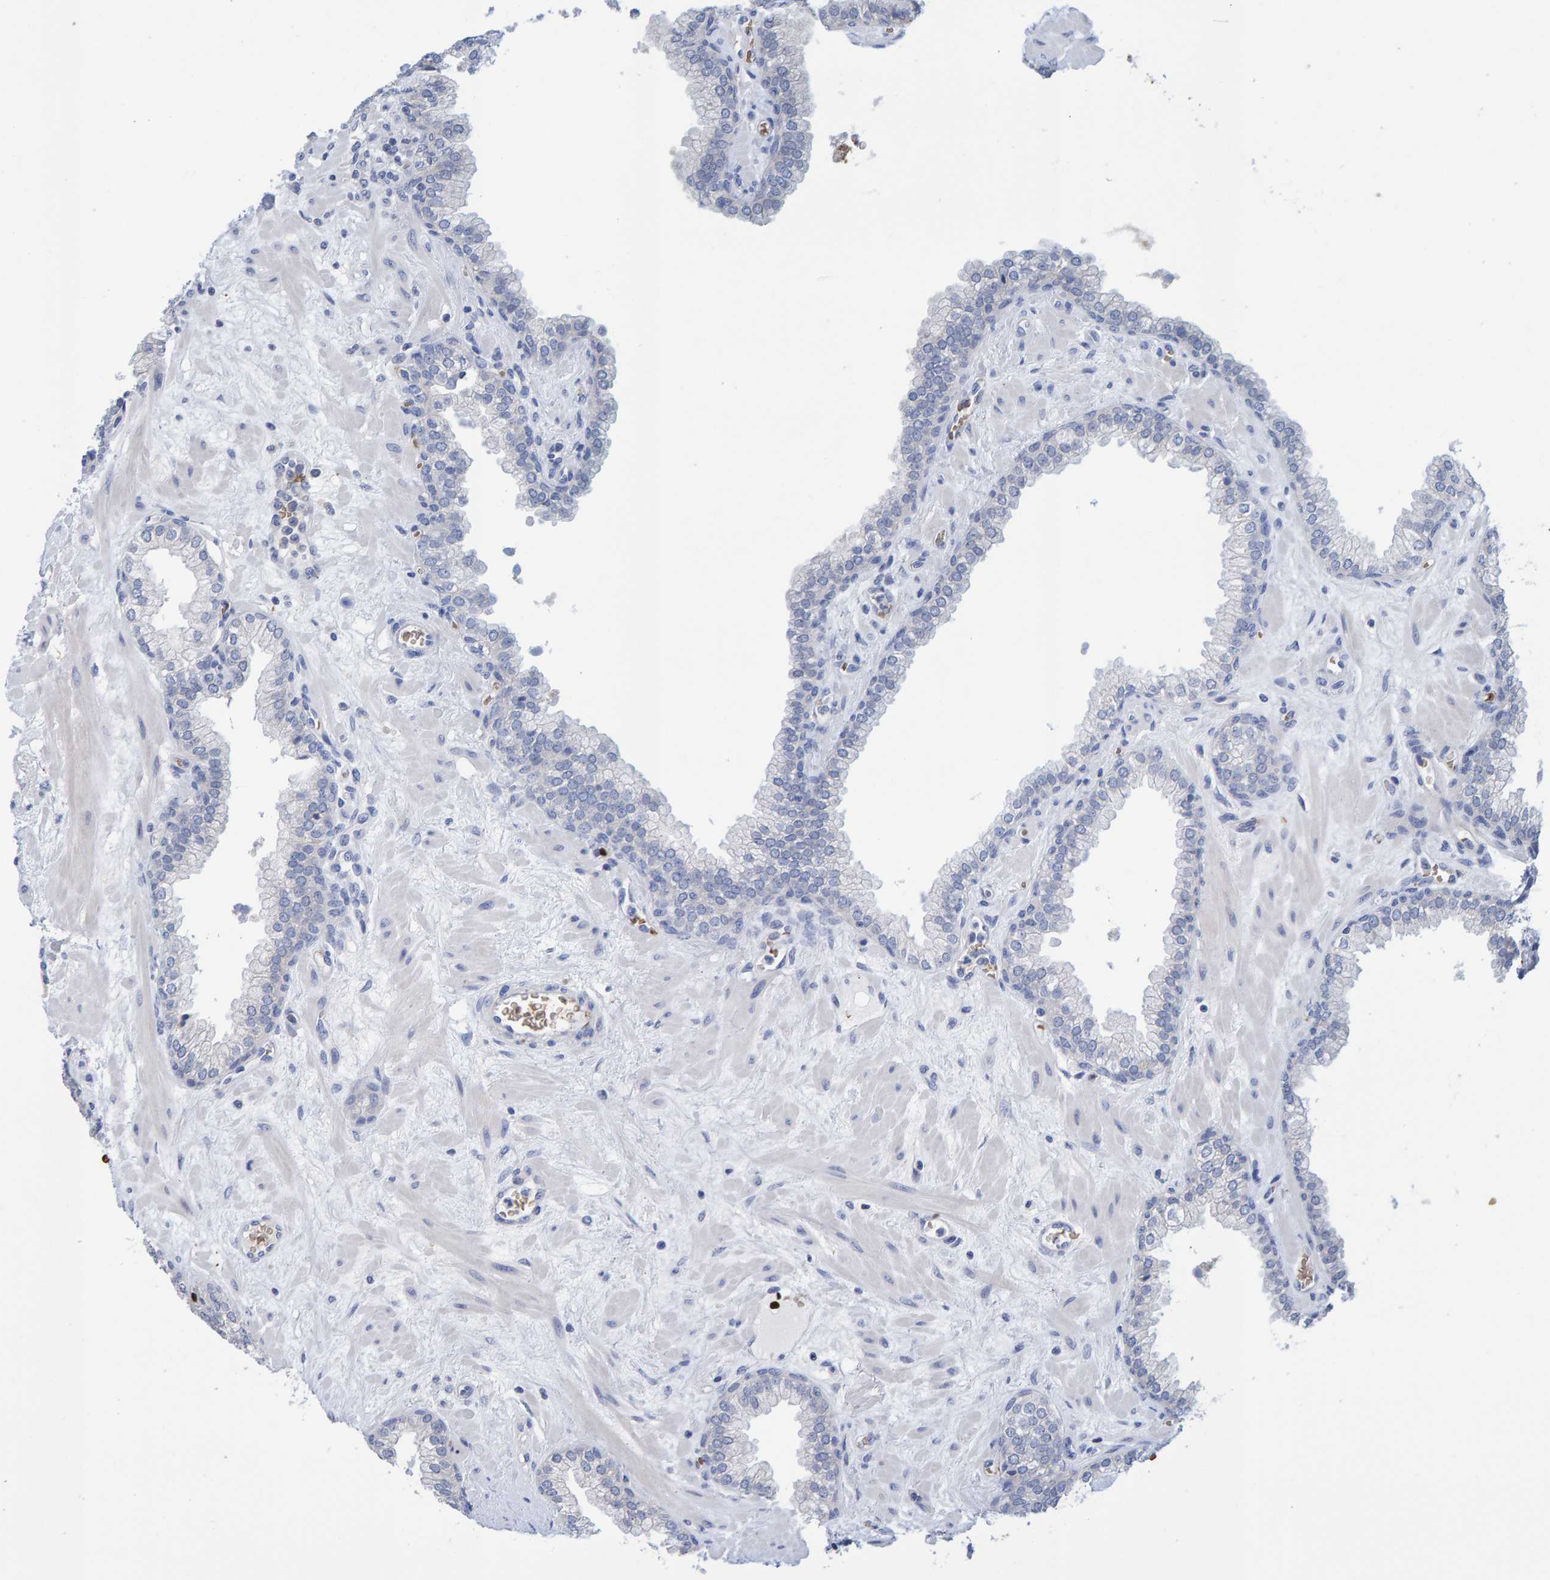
{"staining": {"intensity": "negative", "quantity": "none", "location": "none"}, "tissue": "prostate", "cell_type": "Glandular cells", "image_type": "normal", "snomed": [{"axis": "morphology", "description": "Normal tissue, NOS"}, {"axis": "morphology", "description": "Urothelial carcinoma, Low grade"}, {"axis": "topography", "description": "Urinary bladder"}, {"axis": "topography", "description": "Prostate"}], "caption": "This micrograph is of unremarkable prostate stained with IHC to label a protein in brown with the nuclei are counter-stained blue. There is no positivity in glandular cells.", "gene": "VPS9D1", "patient": {"sex": "male", "age": 60}}